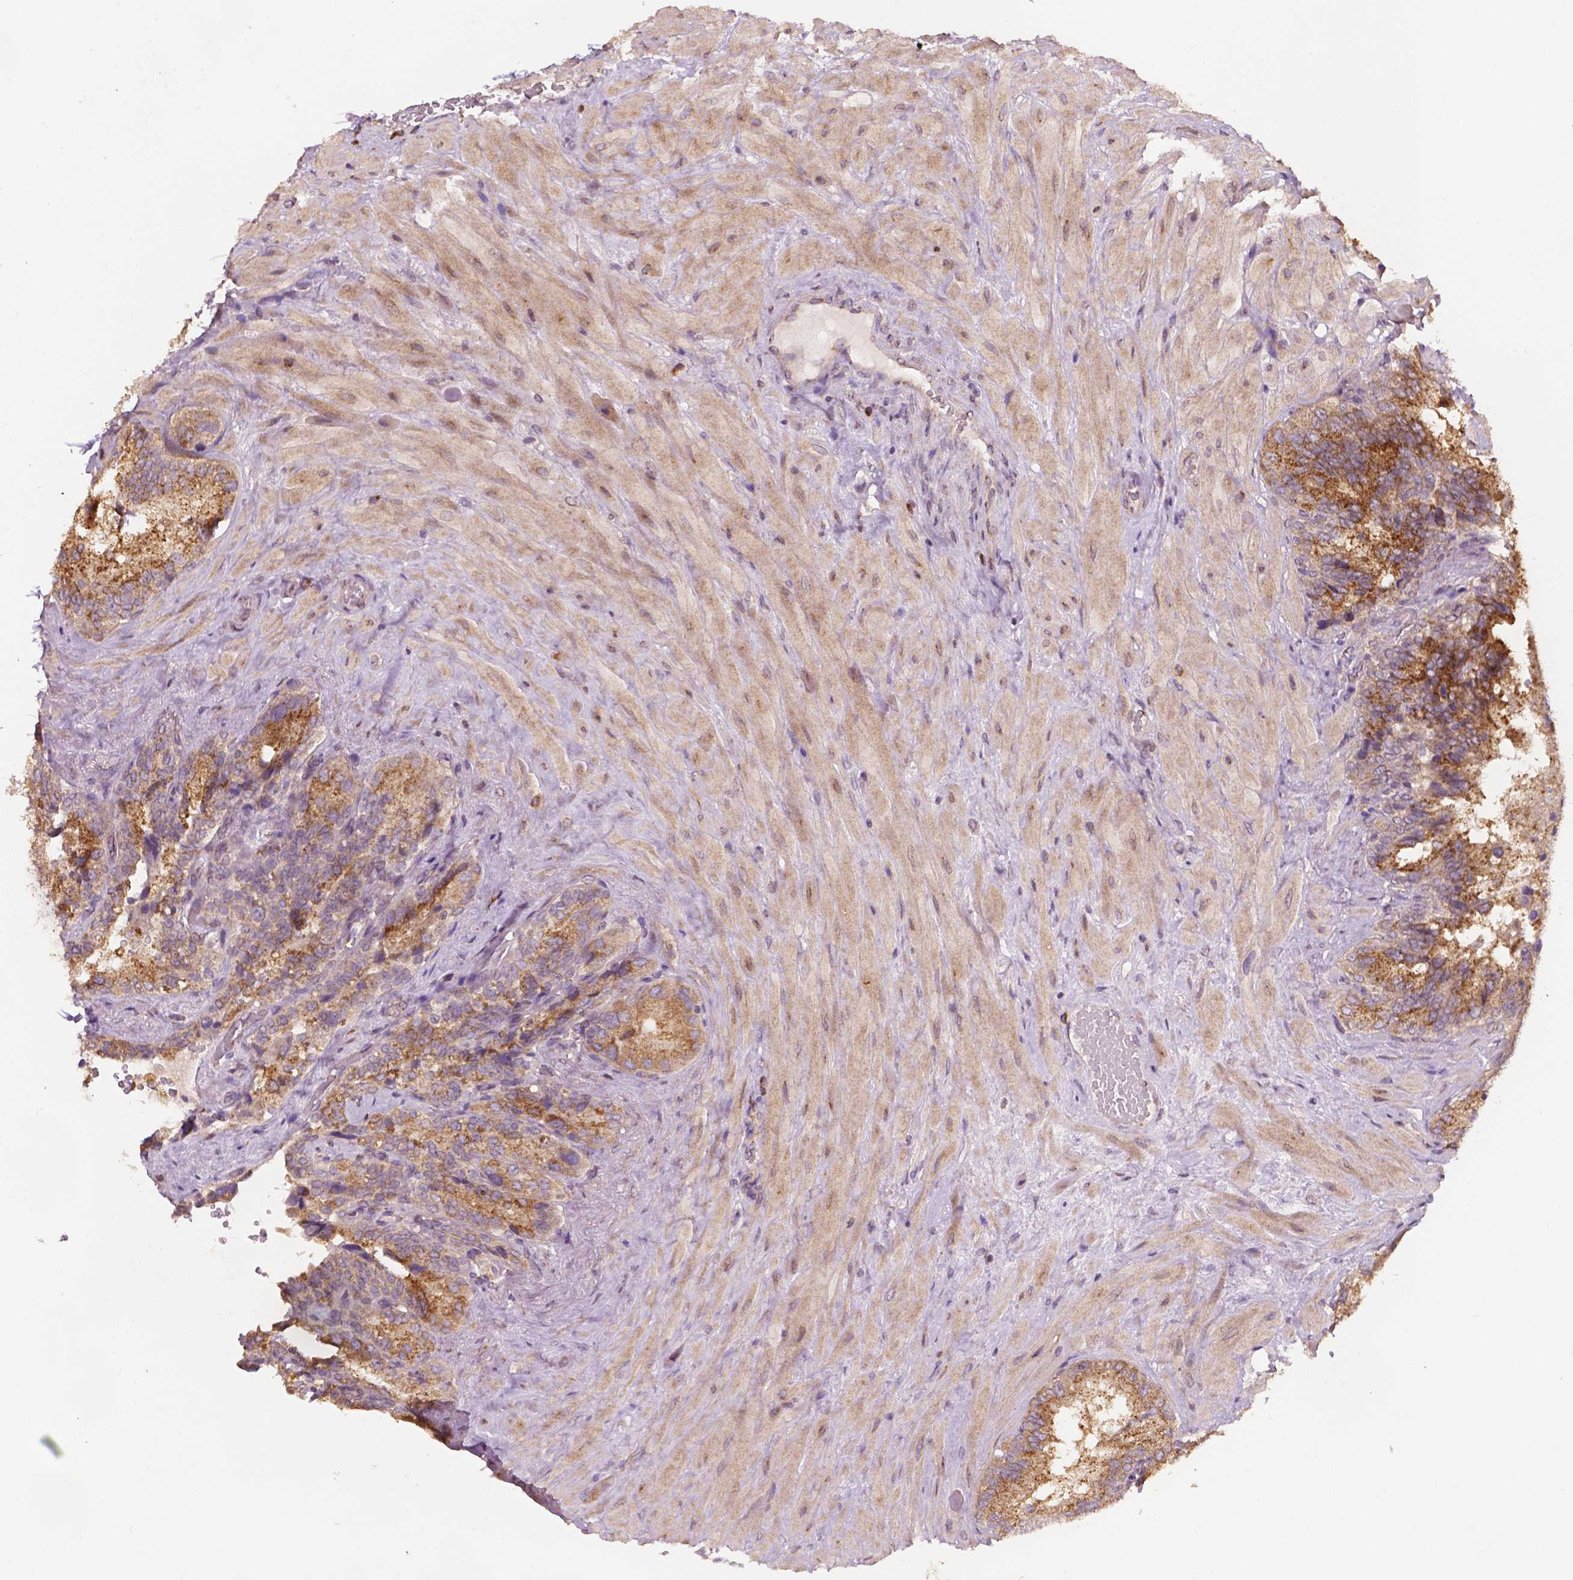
{"staining": {"intensity": "moderate", "quantity": ">75%", "location": "cytoplasmic/membranous"}, "tissue": "seminal vesicle", "cell_type": "Glandular cells", "image_type": "normal", "snomed": [{"axis": "morphology", "description": "Normal tissue, NOS"}, {"axis": "topography", "description": "Seminal veicle"}], "caption": "High-power microscopy captured an IHC histopathology image of benign seminal vesicle, revealing moderate cytoplasmic/membranous expression in approximately >75% of glandular cells.", "gene": "EBAG9", "patient": {"sex": "male", "age": 69}}